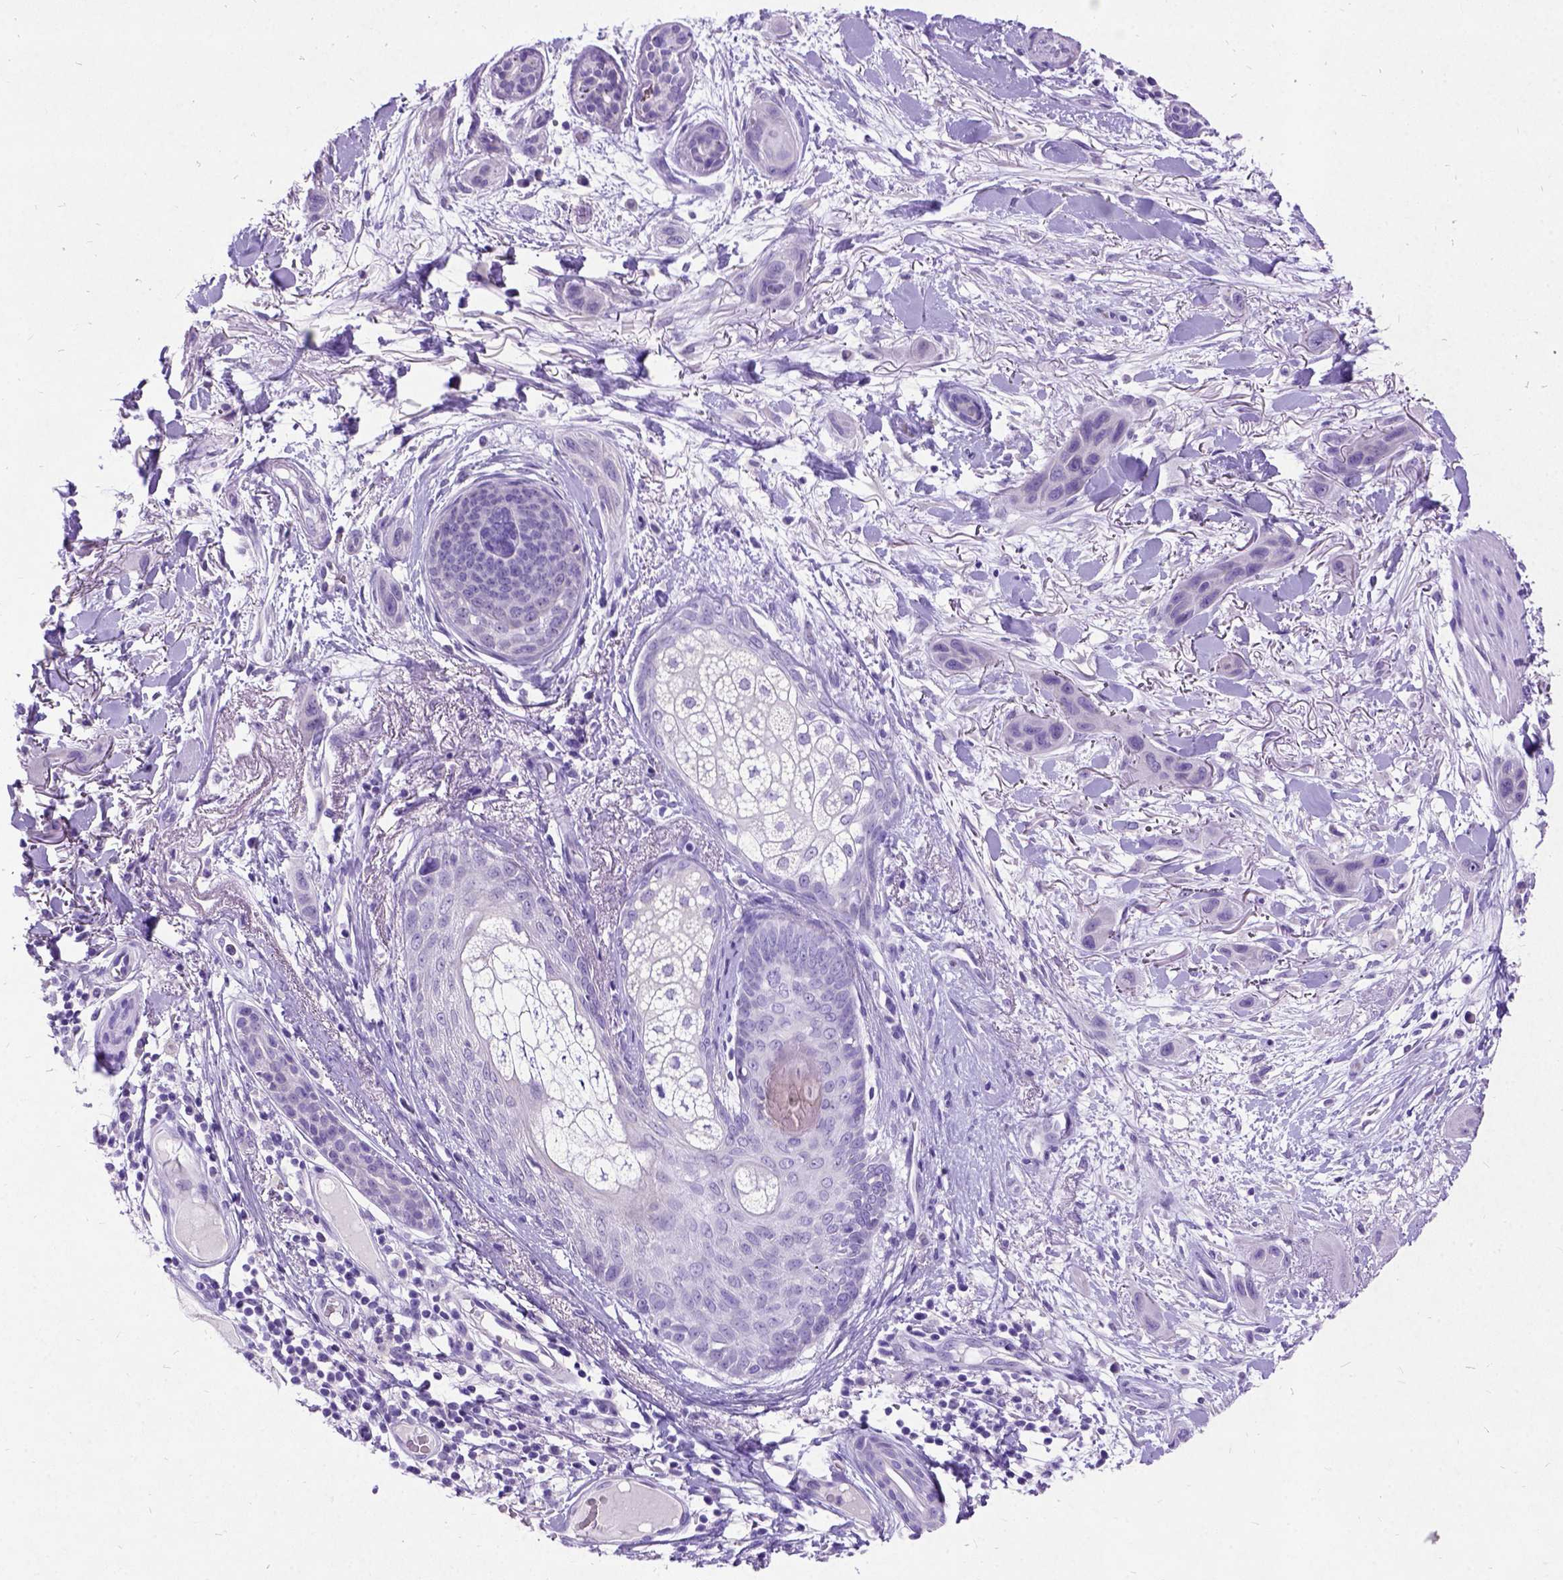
{"staining": {"intensity": "weak", "quantity": "<25%", "location": "cytoplasmic/membranous"}, "tissue": "skin cancer", "cell_type": "Tumor cells", "image_type": "cancer", "snomed": [{"axis": "morphology", "description": "Squamous cell carcinoma, NOS"}, {"axis": "topography", "description": "Skin"}], "caption": "IHC photomicrograph of human skin cancer (squamous cell carcinoma) stained for a protein (brown), which shows no staining in tumor cells.", "gene": "NEUROD4", "patient": {"sex": "male", "age": 79}}